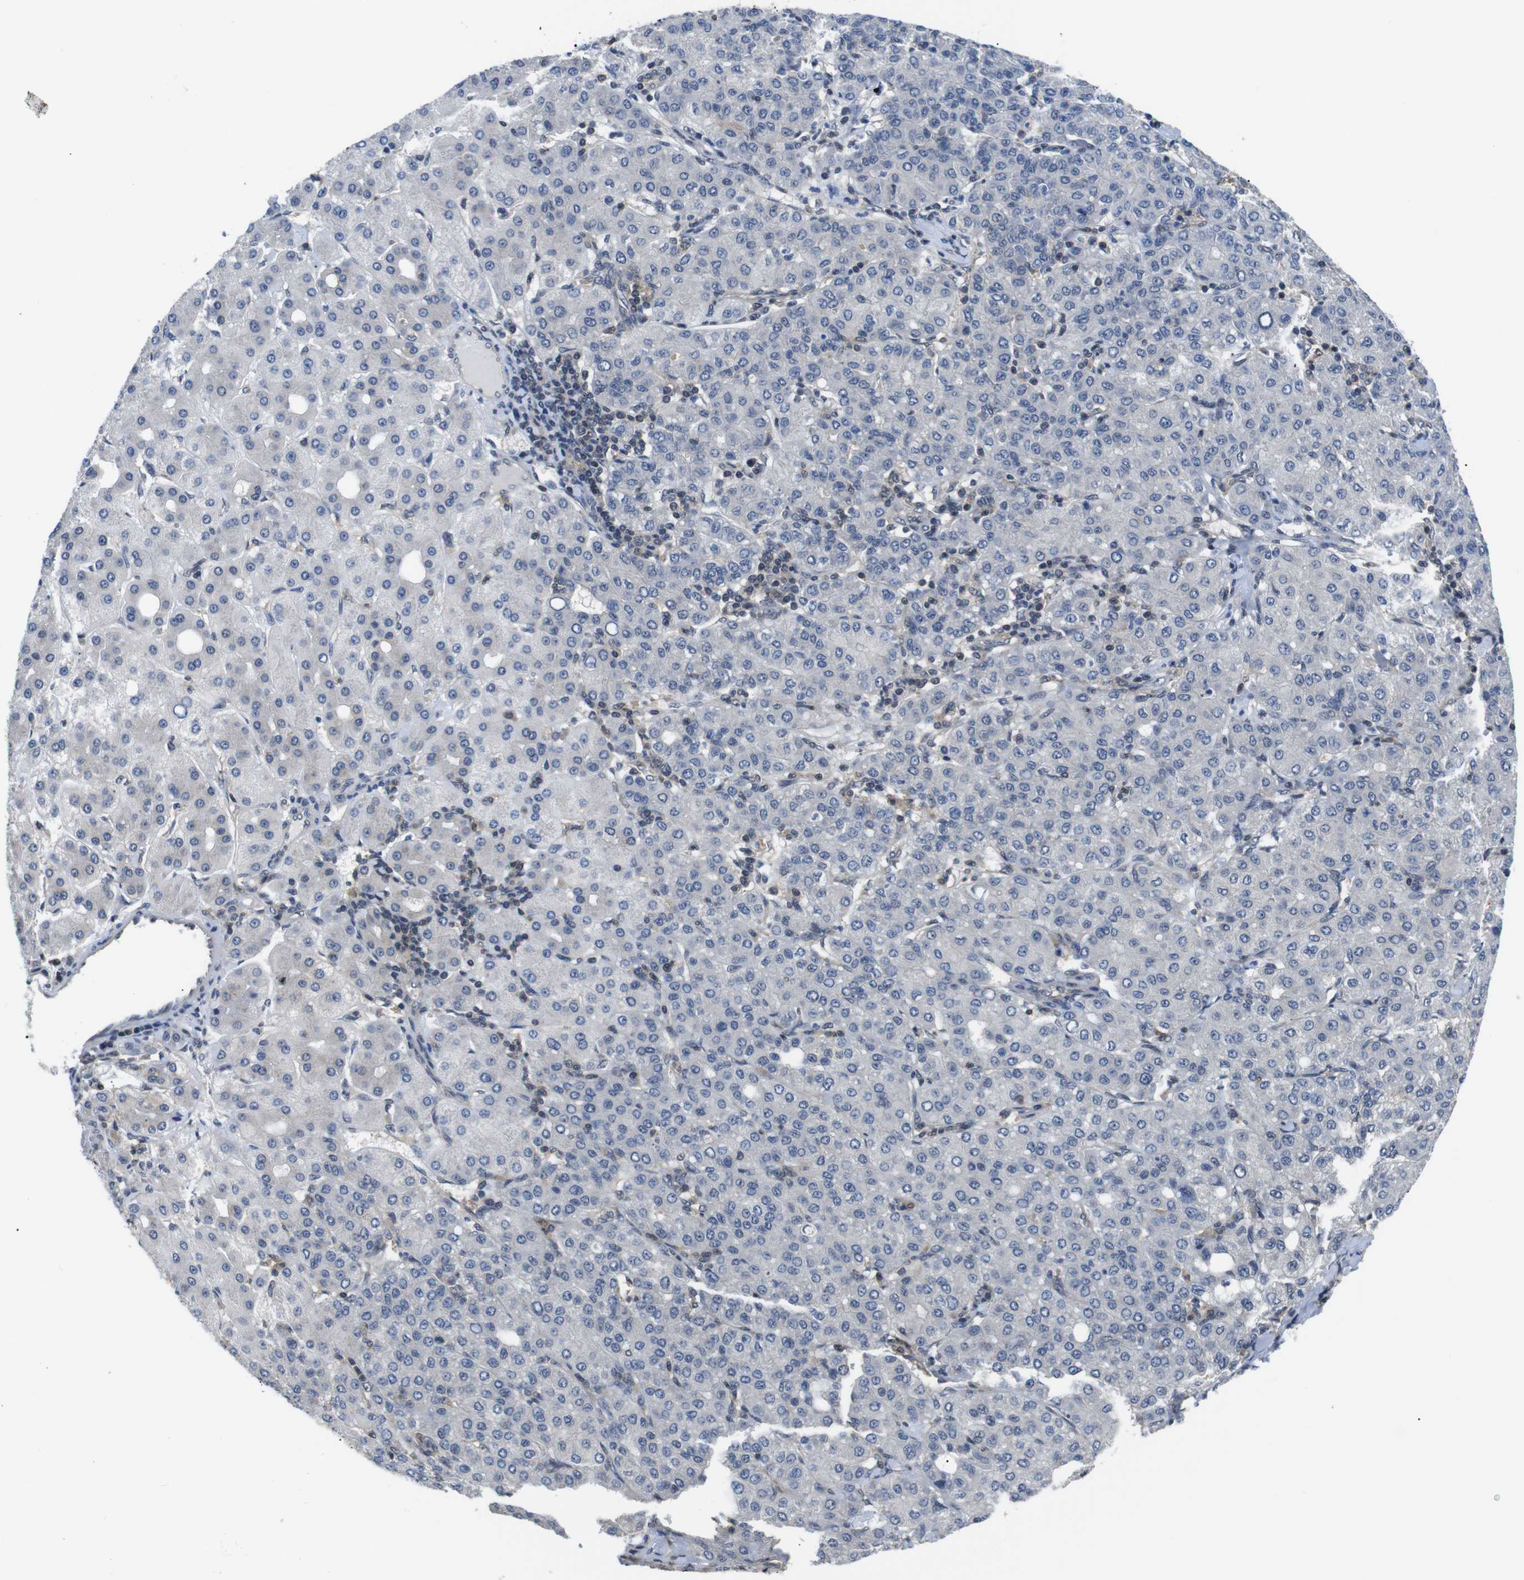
{"staining": {"intensity": "negative", "quantity": "none", "location": "none"}, "tissue": "liver cancer", "cell_type": "Tumor cells", "image_type": "cancer", "snomed": [{"axis": "morphology", "description": "Carcinoma, Hepatocellular, NOS"}, {"axis": "topography", "description": "Liver"}], "caption": "High magnification brightfield microscopy of liver cancer stained with DAB (brown) and counterstained with hematoxylin (blue): tumor cells show no significant staining.", "gene": "UBXN1", "patient": {"sex": "male", "age": 65}}